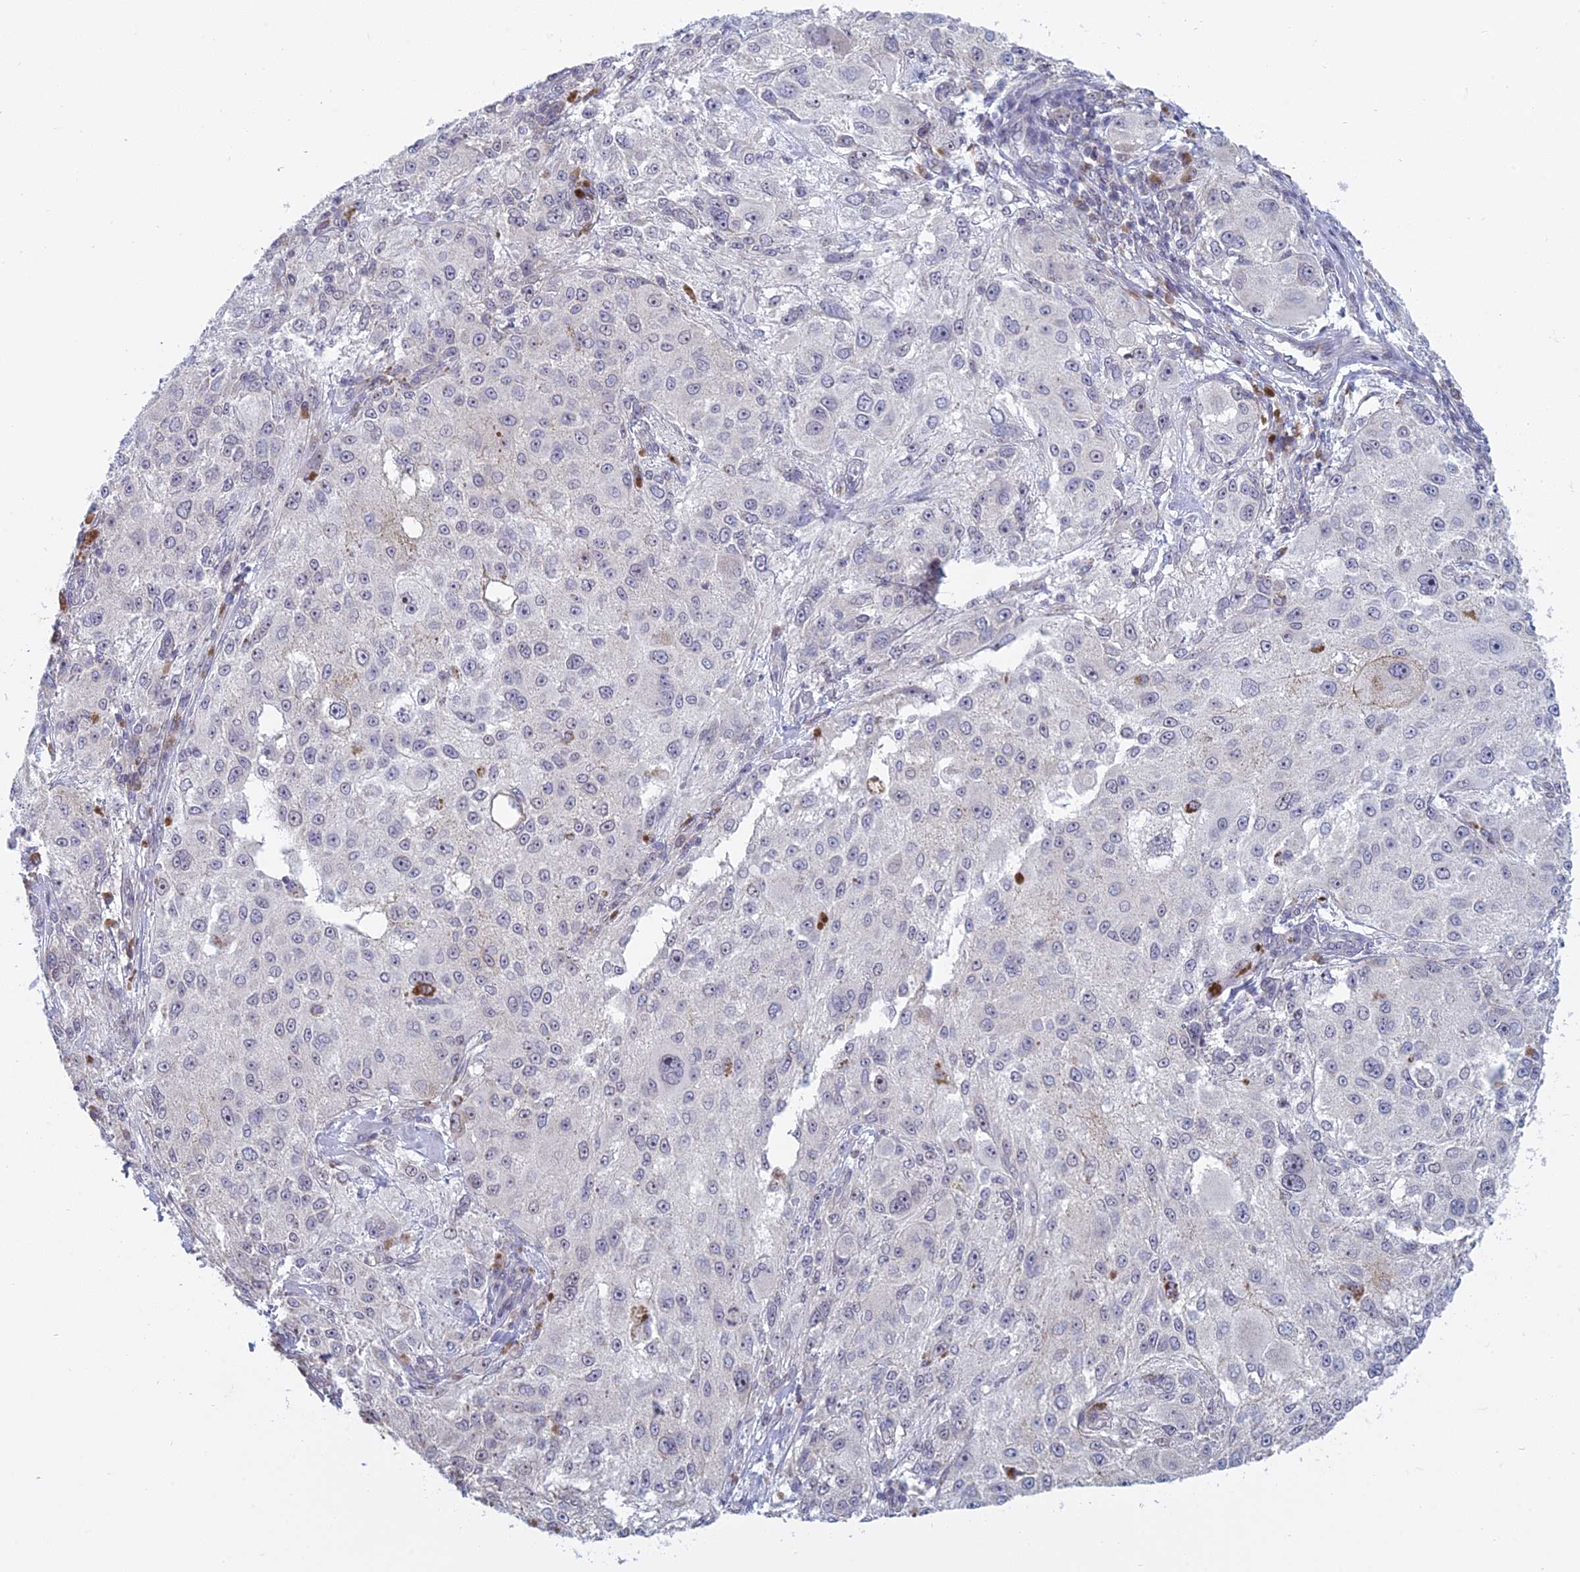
{"staining": {"intensity": "negative", "quantity": "none", "location": "none"}, "tissue": "melanoma", "cell_type": "Tumor cells", "image_type": "cancer", "snomed": [{"axis": "morphology", "description": "Necrosis, NOS"}, {"axis": "morphology", "description": "Malignant melanoma, NOS"}, {"axis": "topography", "description": "Skin"}], "caption": "A high-resolution photomicrograph shows immunohistochemistry (IHC) staining of malignant melanoma, which exhibits no significant staining in tumor cells.", "gene": "RPS19BP1", "patient": {"sex": "female", "age": 87}}